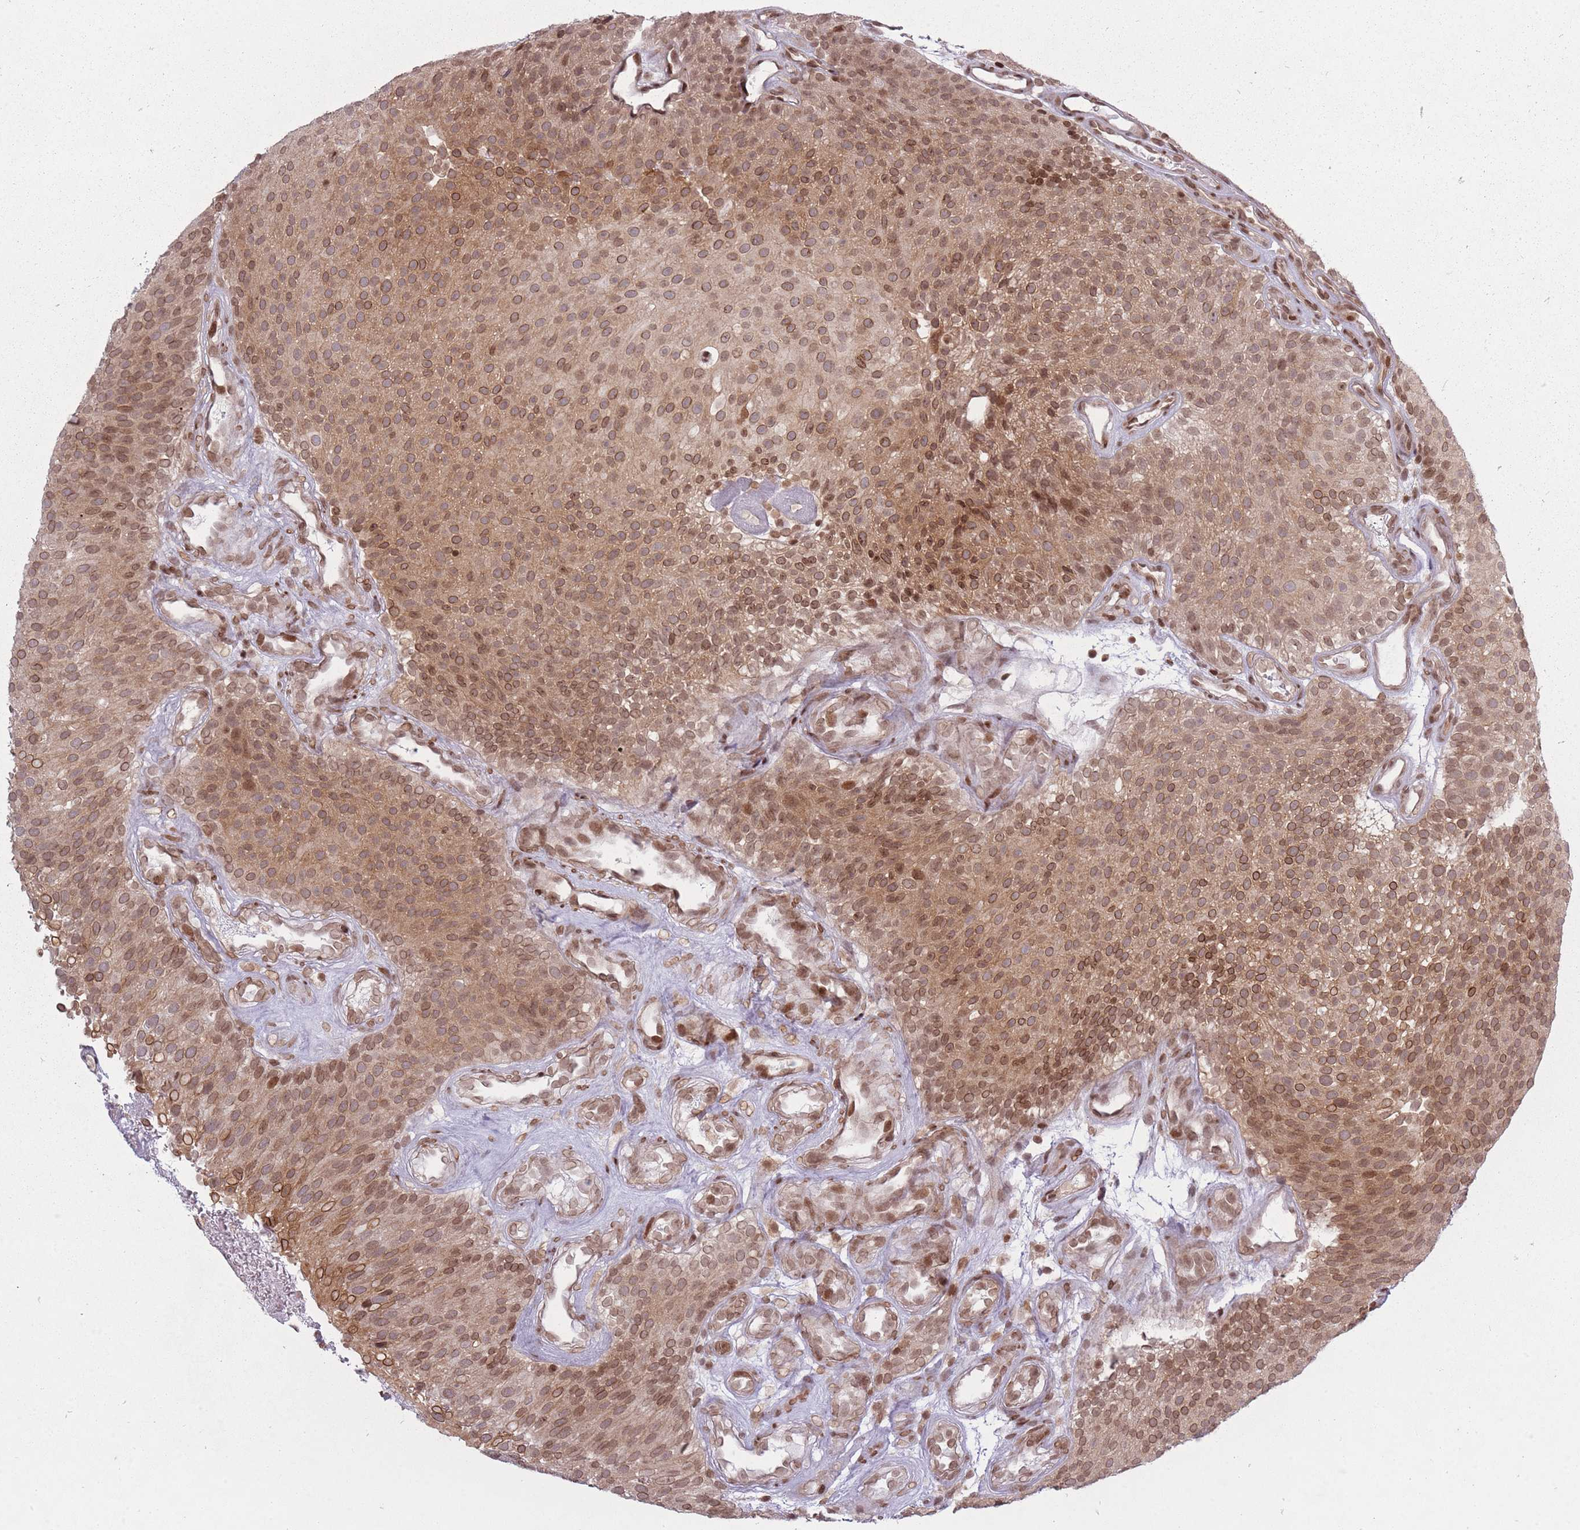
{"staining": {"intensity": "moderate", "quantity": ">75%", "location": "cytoplasmic/membranous,nuclear"}, "tissue": "urothelial cancer", "cell_type": "Tumor cells", "image_type": "cancer", "snomed": [{"axis": "morphology", "description": "Urothelial carcinoma, Low grade"}, {"axis": "topography", "description": "Urinary bladder"}], "caption": "Protein expression analysis of urothelial cancer reveals moderate cytoplasmic/membranous and nuclear staining in approximately >75% of tumor cells.", "gene": "TMC6", "patient": {"sex": "male", "age": 78}}